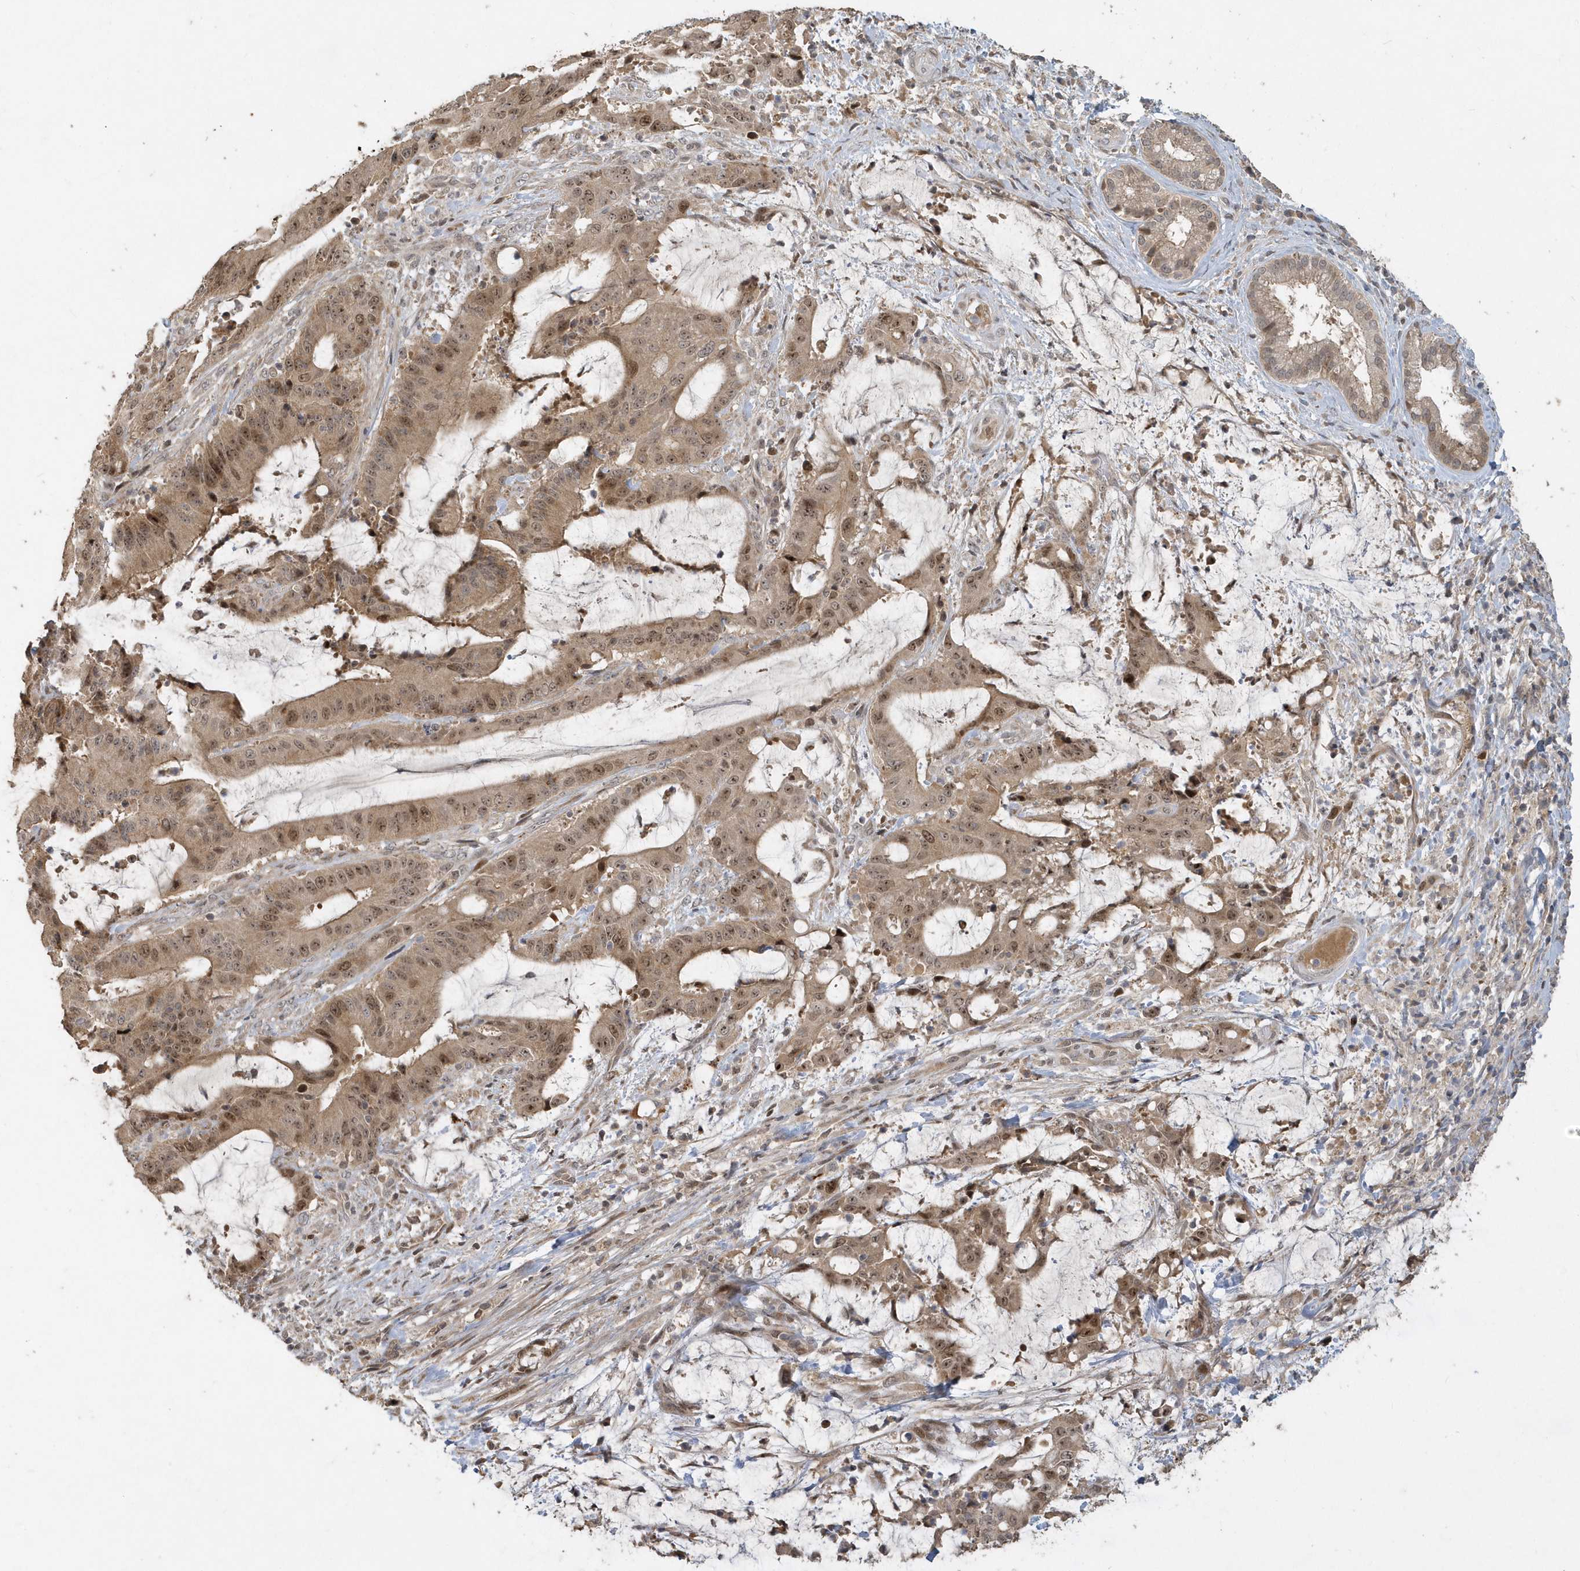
{"staining": {"intensity": "moderate", "quantity": ">75%", "location": "cytoplasmic/membranous,nuclear"}, "tissue": "liver cancer", "cell_type": "Tumor cells", "image_type": "cancer", "snomed": [{"axis": "morphology", "description": "Normal tissue, NOS"}, {"axis": "morphology", "description": "Cholangiocarcinoma"}, {"axis": "topography", "description": "Liver"}, {"axis": "topography", "description": "Peripheral nerve tissue"}], "caption": "Moderate cytoplasmic/membranous and nuclear expression for a protein is seen in approximately >75% of tumor cells of liver cancer (cholangiocarcinoma) using immunohistochemistry.", "gene": "TRAIP", "patient": {"sex": "female", "age": 73}}